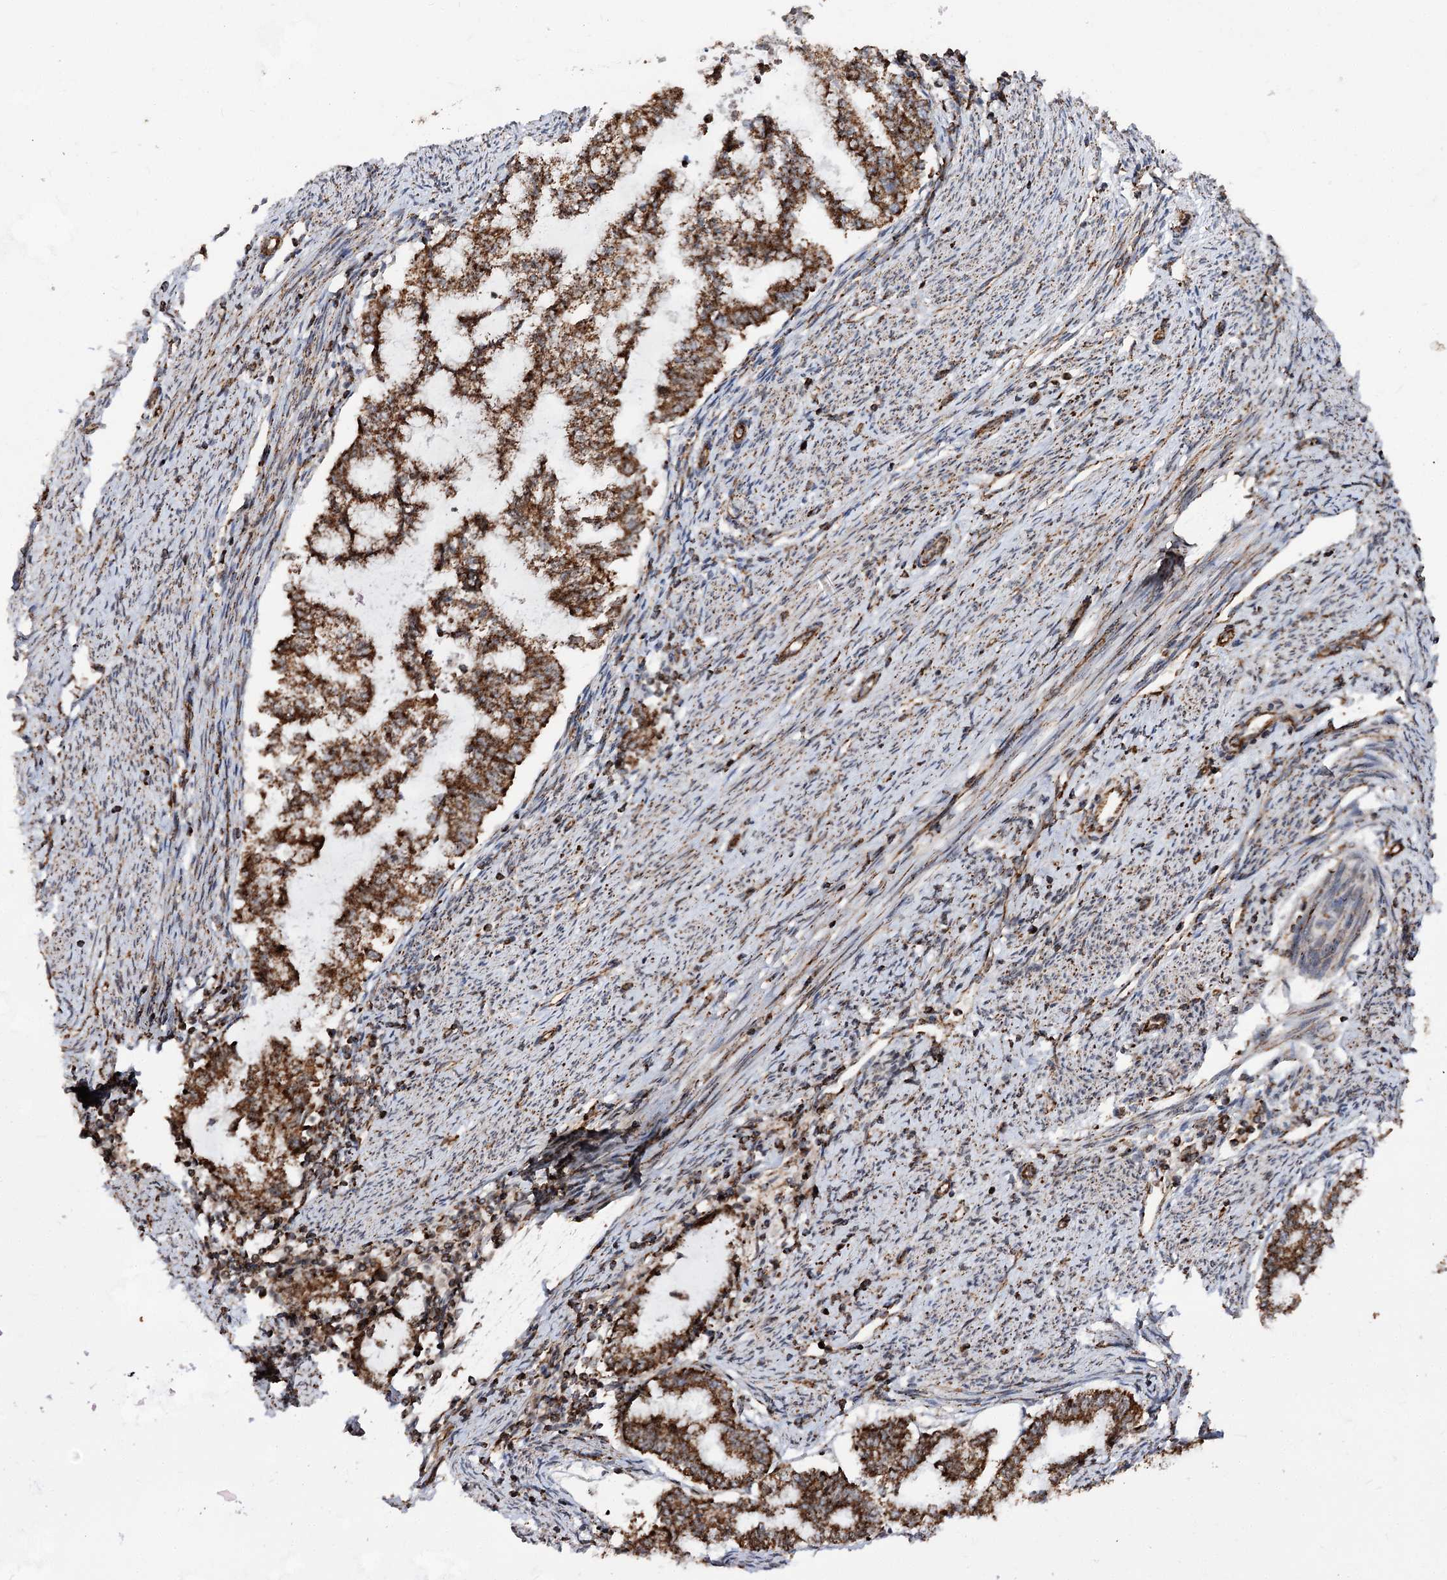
{"staining": {"intensity": "strong", "quantity": ">75%", "location": "cytoplasmic/membranous"}, "tissue": "endometrial cancer", "cell_type": "Tumor cells", "image_type": "cancer", "snomed": [{"axis": "morphology", "description": "Adenocarcinoma, NOS"}, {"axis": "topography", "description": "Endometrium"}], "caption": "Protein expression analysis of human adenocarcinoma (endometrial) reveals strong cytoplasmic/membranous positivity in approximately >75% of tumor cells.", "gene": "FGFR1OP2", "patient": {"sex": "female", "age": 79}}